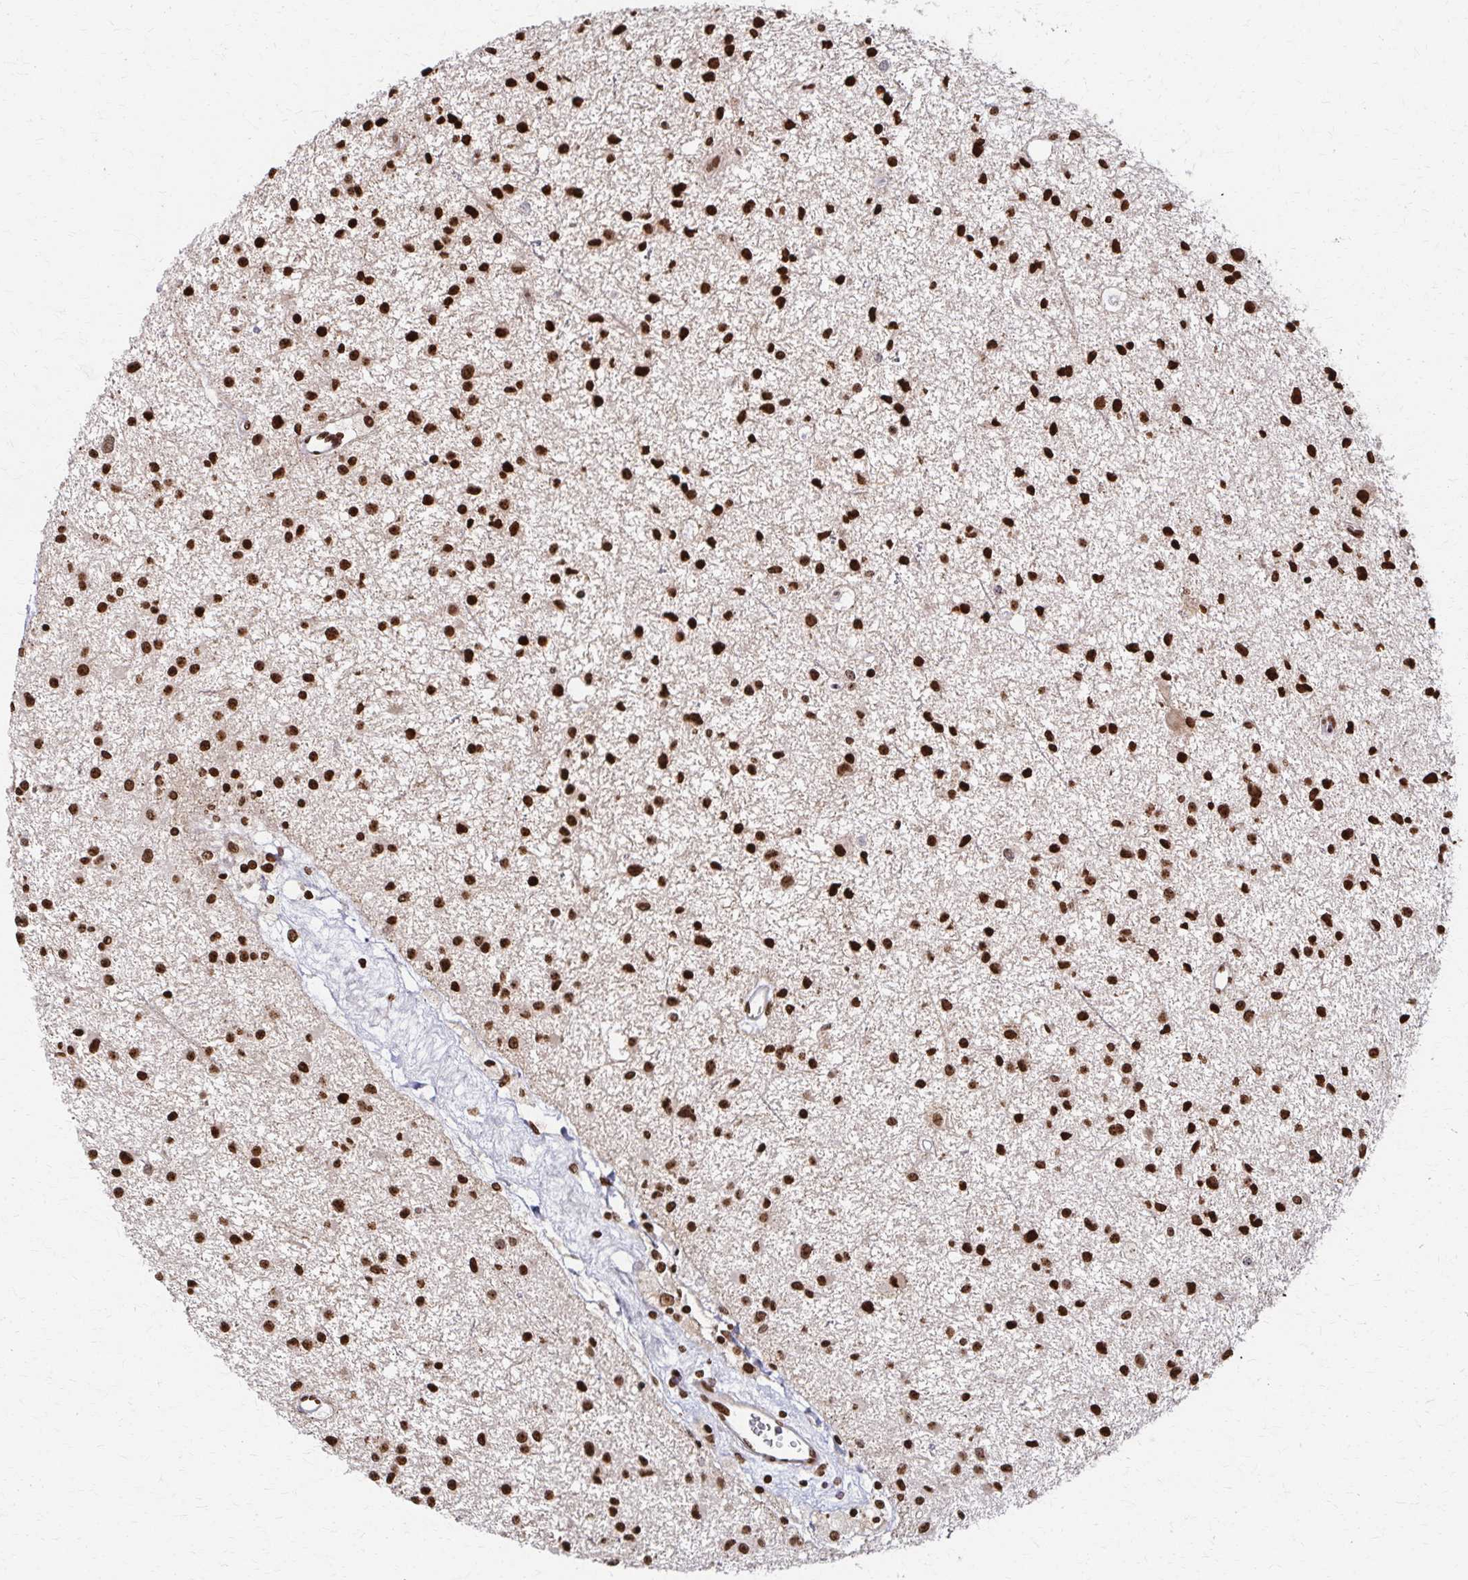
{"staining": {"intensity": "strong", "quantity": ">75%", "location": "nuclear"}, "tissue": "glioma", "cell_type": "Tumor cells", "image_type": "cancer", "snomed": [{"axis": "morphology", "description": "Glioma, malignant, Low grade"}, {"axis": "topography", "description": "Brain"}], "caption": "Protein staining shows strong nuclear expression in approximately >75% of tumor cells in malignant glioma (low-grade).", "gene": "PSMD7", "patient": {"sex": "male", "age": 43}}